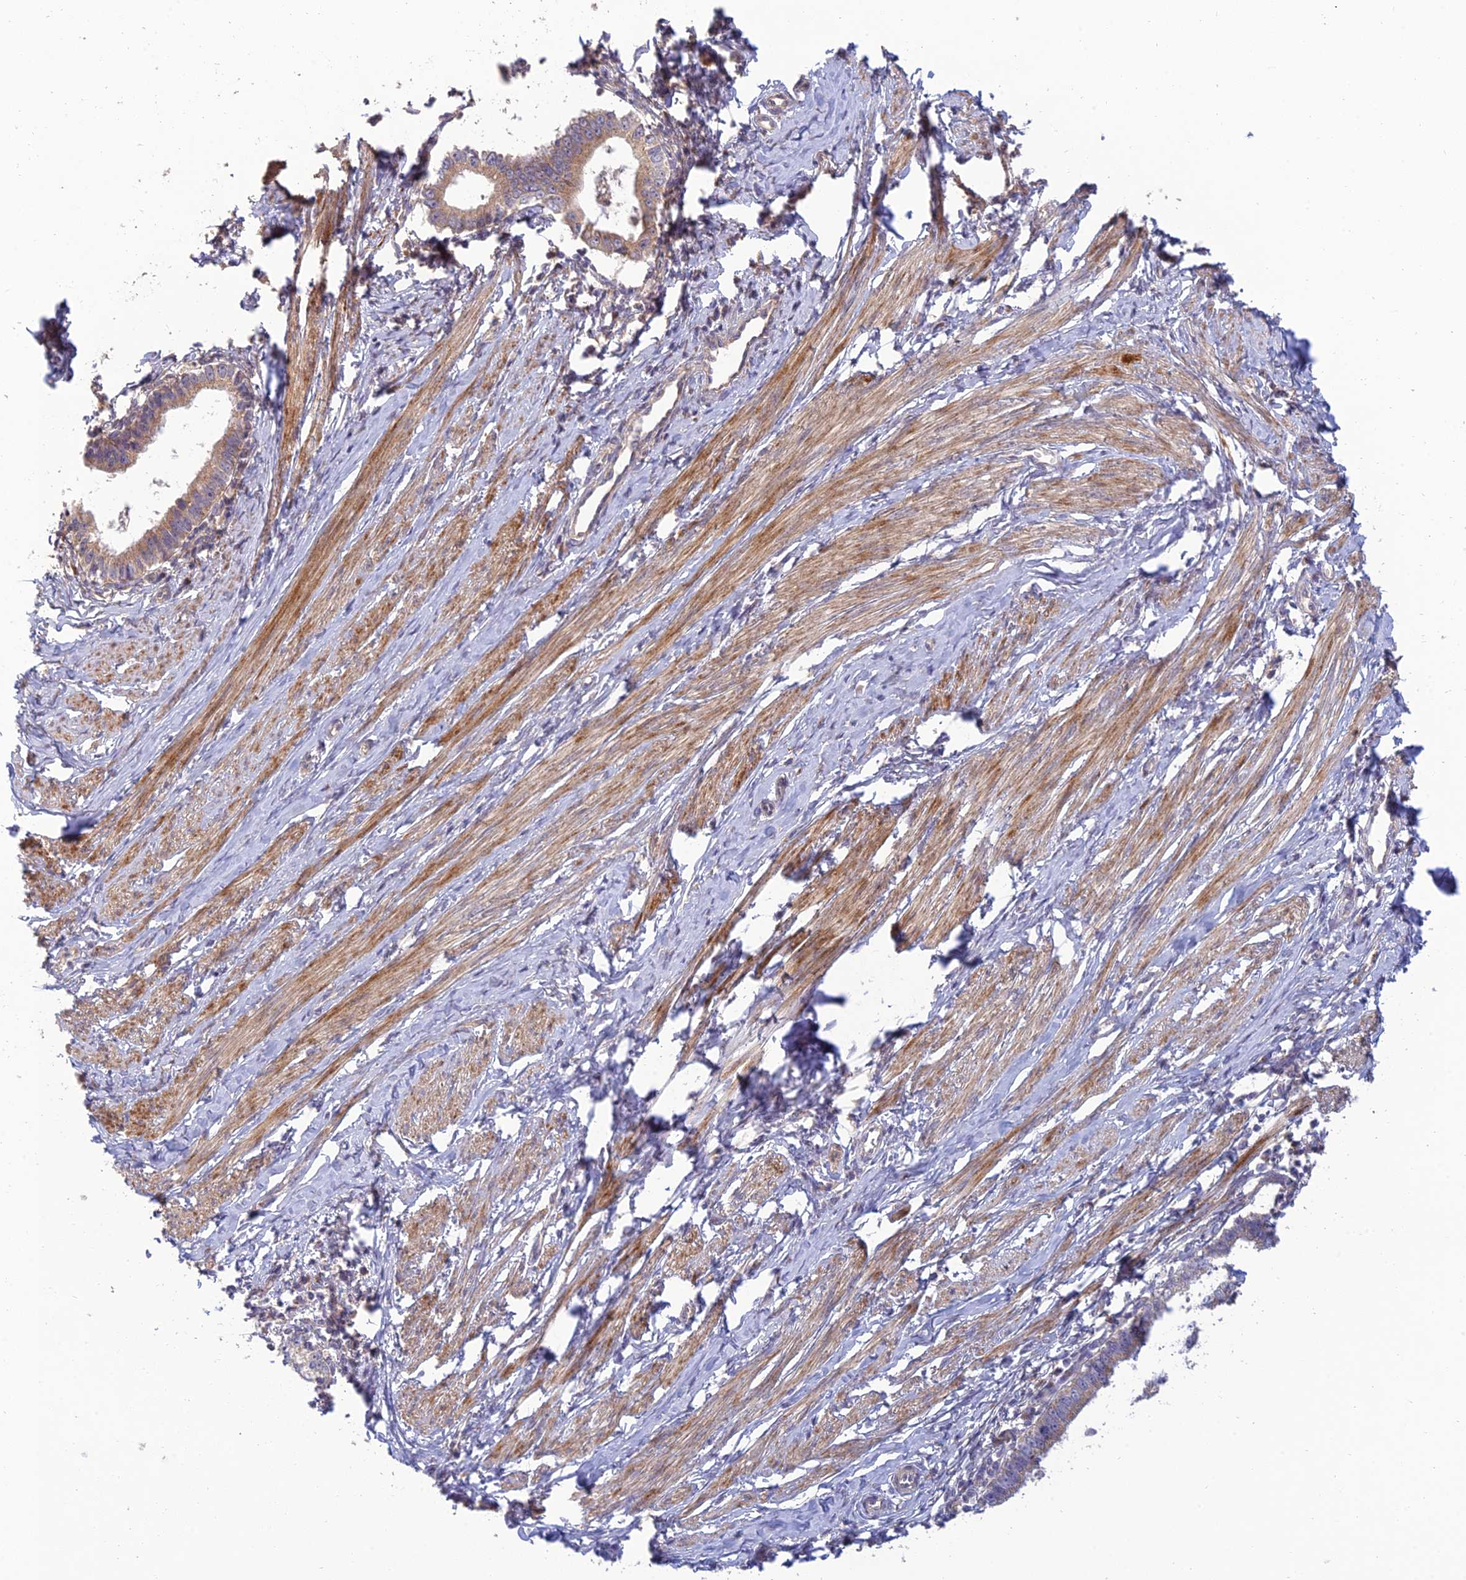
{"staining": {"intensity": "weak", "quantity": ">75%", "location": "cytoplasmic/membranous"}, "tissue": "cervical cancer", "cell_type": "Tumor cells", "image_type": "cancer", "snomed": [{"axis": "morphology", "description": "Adenocarcinoma, NOS"}, {"axis": "topography", "description": "Cervix"}], "caption": "Protein expression by IHC reveals weak cytoplasmic/membranous staining in approximately >75% of tumor cells in cervical cancer (adenocarcinoma).", "gene": "C3orf20", "patient": {"sex": "female", "age": 36}}